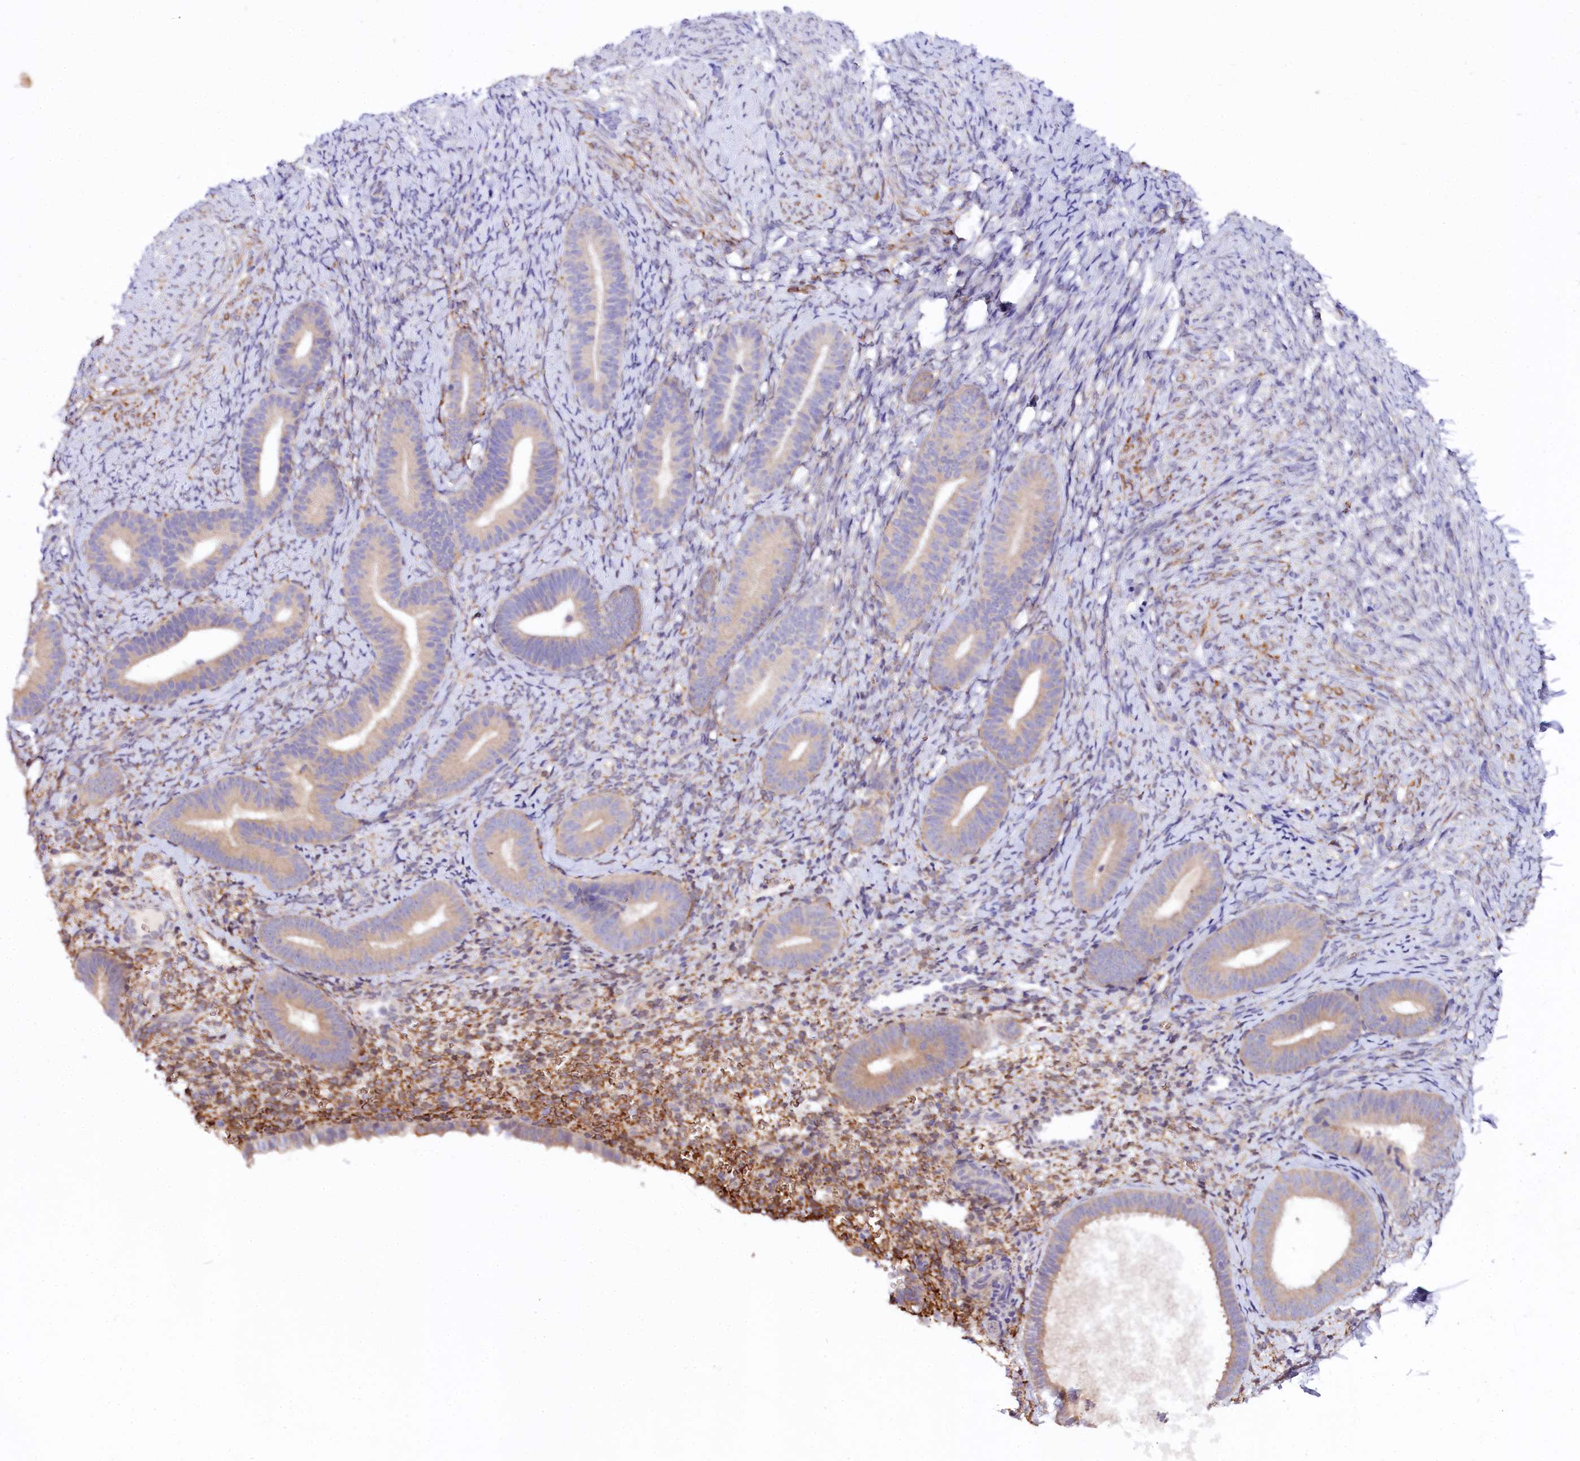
{"staining": {"intensity": "moderate", "quantity": "<25%", "location": "cytoplasmic/membranous"}, "tissue": "endometrium", "cell_type": "Cells in endometrial stroma", "image_type": "normal", "snomed": [{"axis": "morphology", "description": "Normal tissue, NOS"}, {"axis": "topography", "description": "Endometrium"}], "caption": "DAB immunohistochemical staining of benign endometrium shows moderate cytoplasmic/membranous protein staining in about <25% of cells in endometrial stroma.", "gene": "CEP295", "patient": {"sex": "female", "age": 65}}